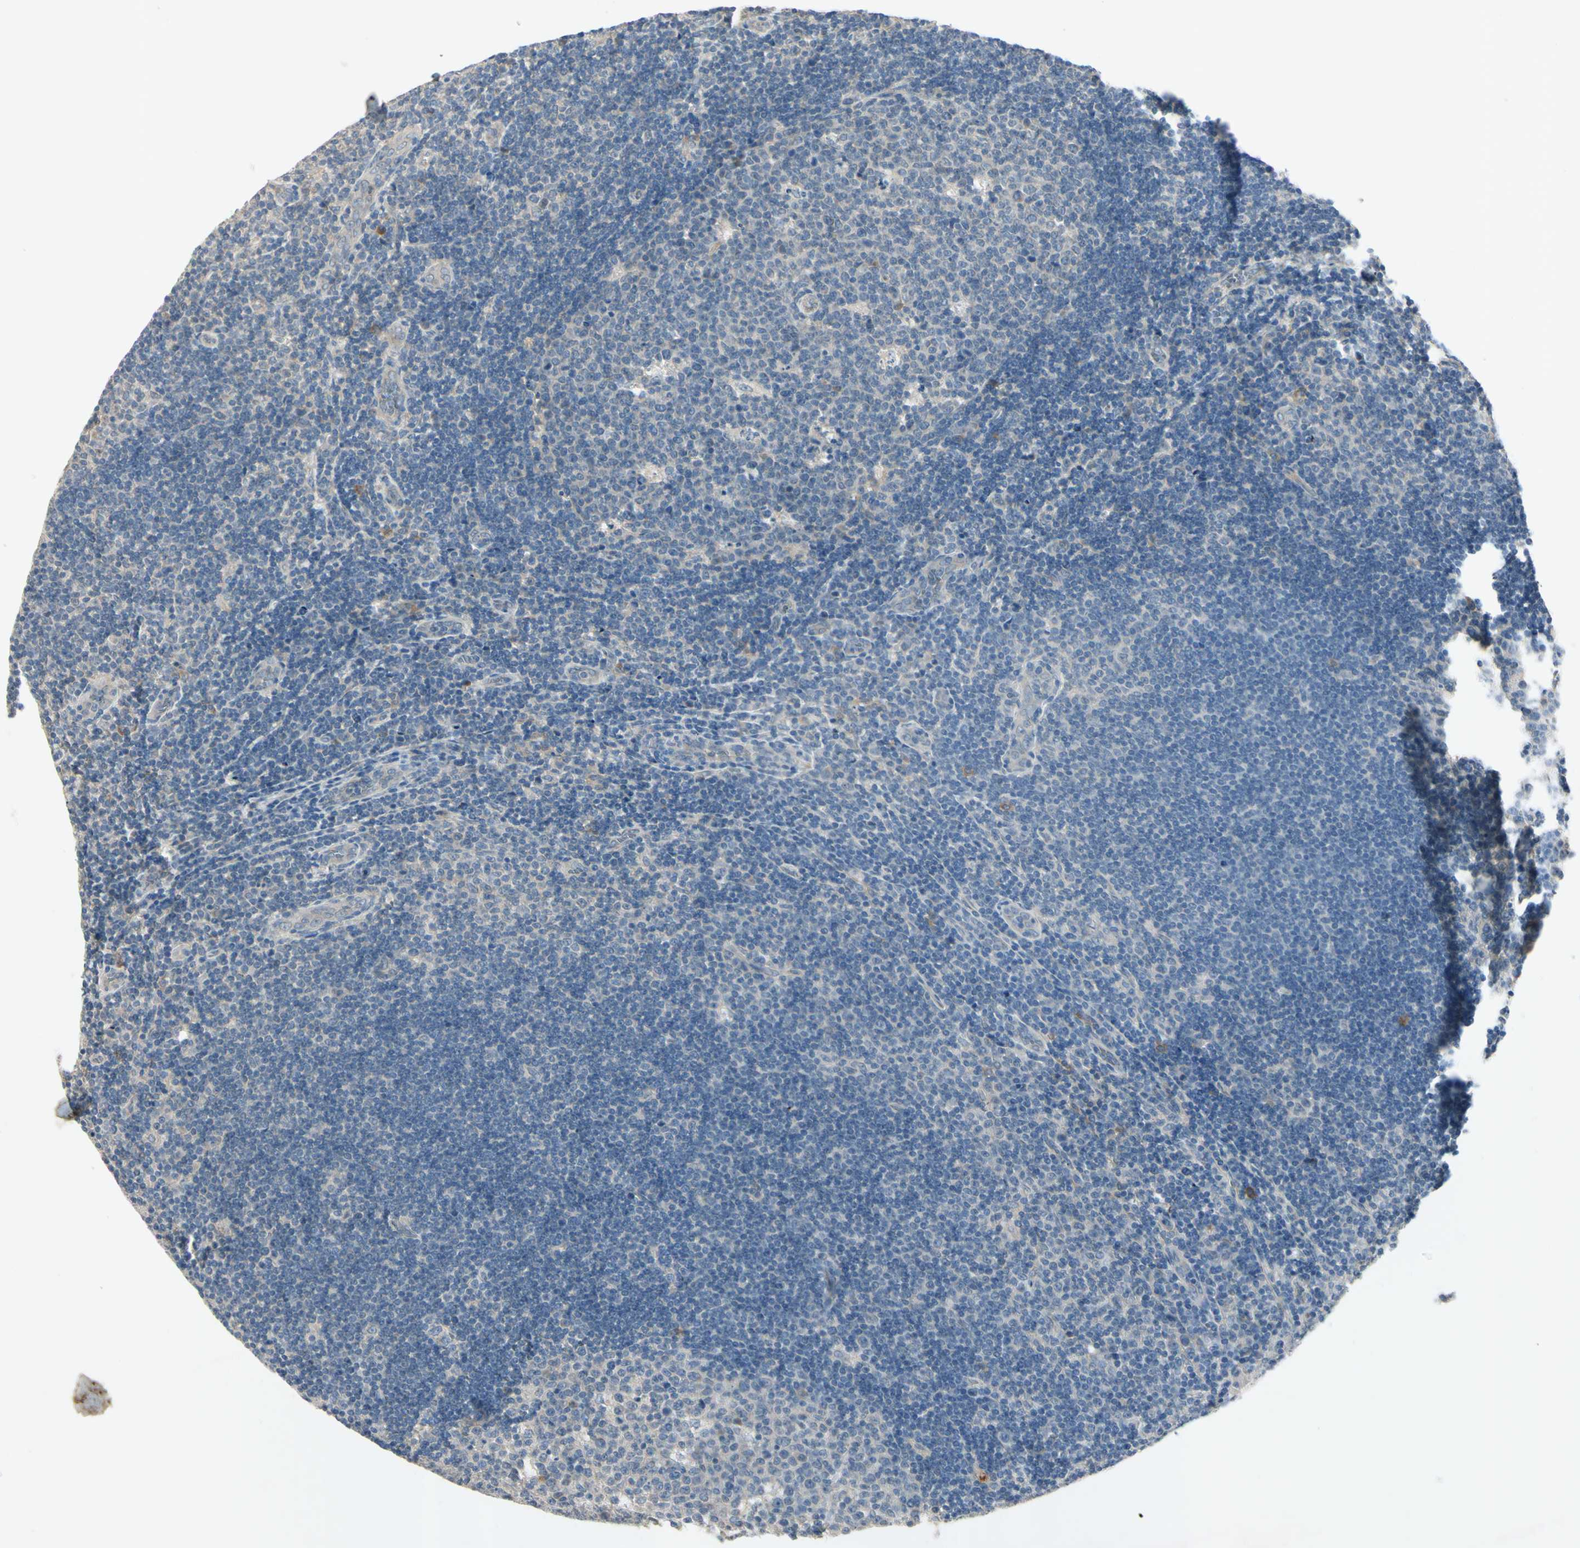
{"staining": {"intensity": "negative", "quantity": "none", "location": "none"}, "tissue": "lymph node", "cell_type": "Germinal center cells", "image_type": "normal", "snomed": [{"axis": "morphology", "description": "Normal tissue, NOS"}, {"axis": "topography", "description": "Lymph node"}, {"axis": "topography", "description": "Salivary gland"}], "caption": "Immunohistochemistry (IHC) of unremarkable human lymph node exhibits no expression in germinal center cells.", "gene": "AATK", "patient": {"sex": "male", "age": 8}}